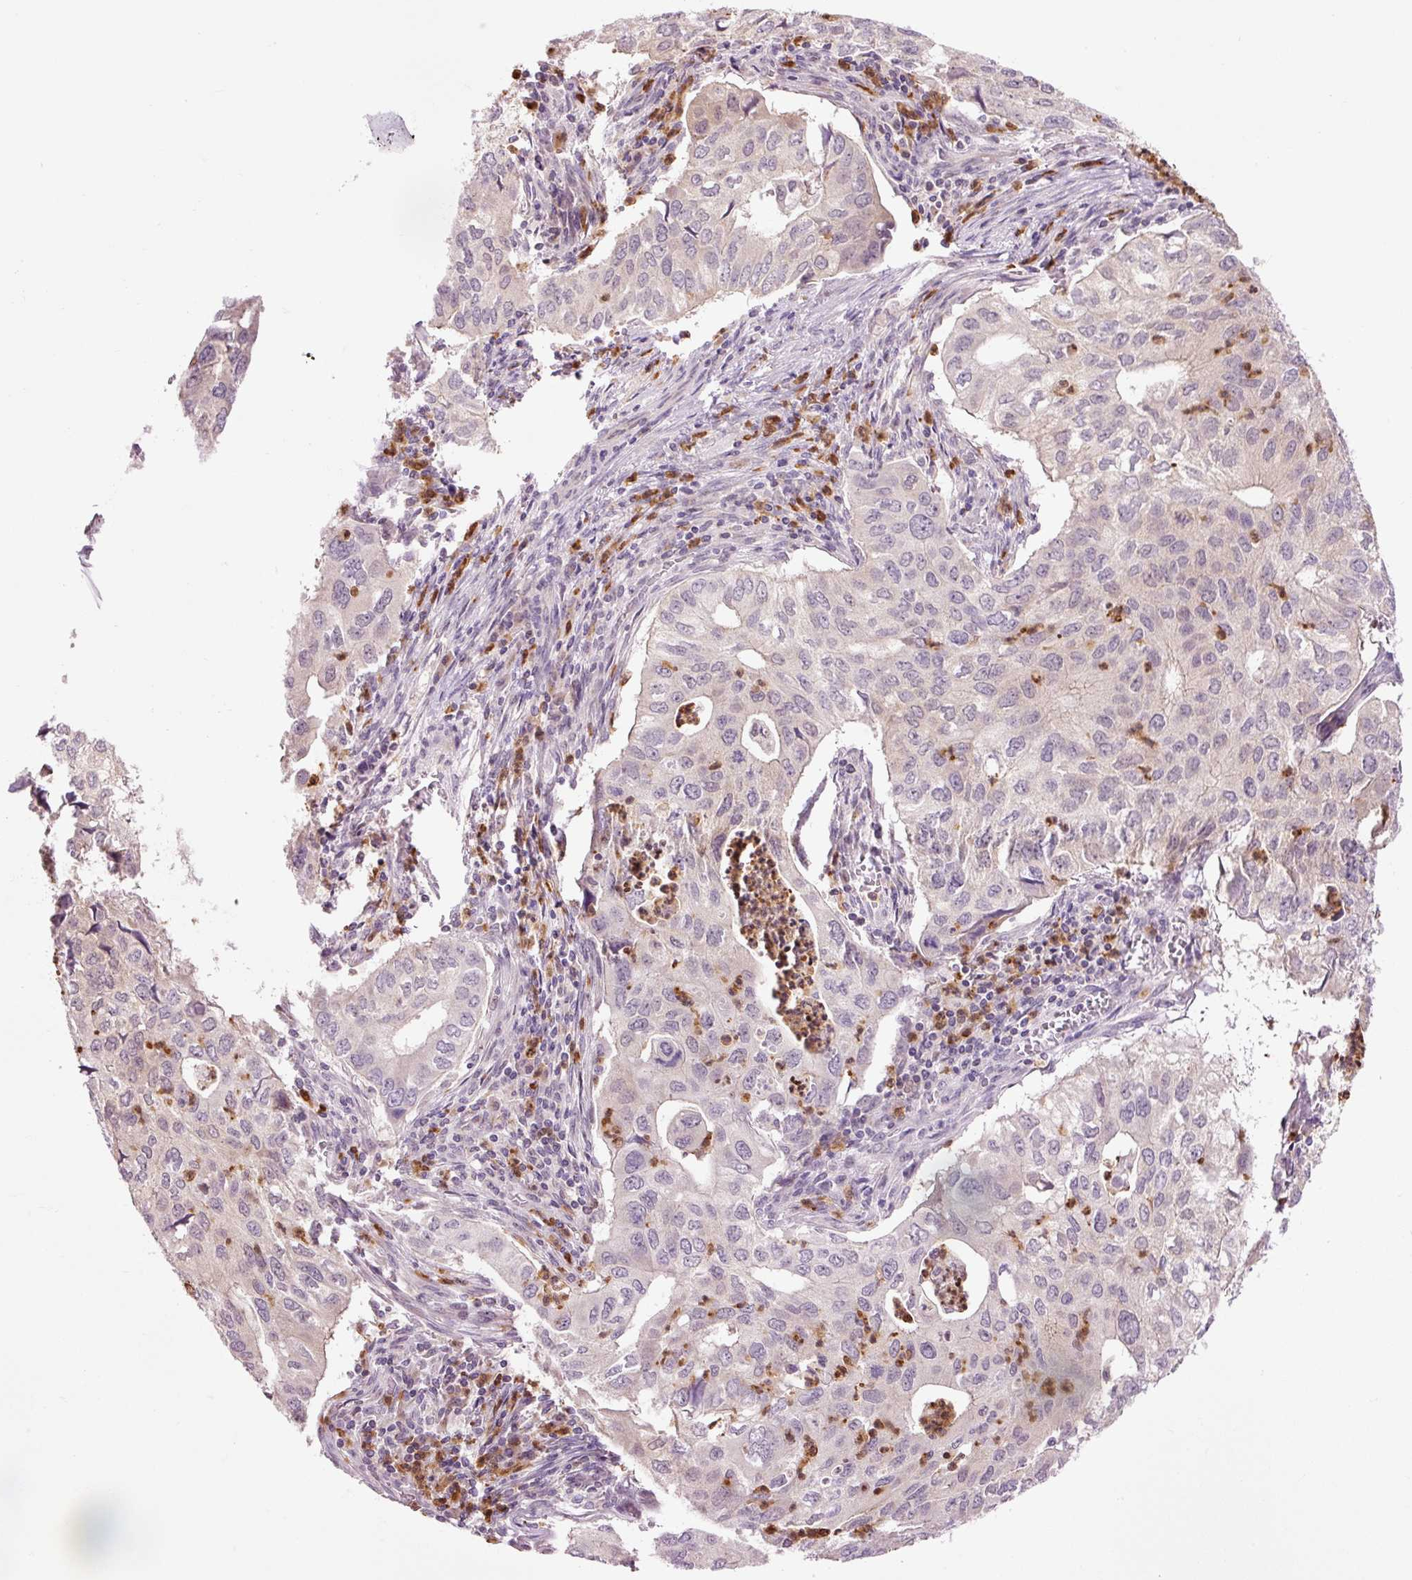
{"staining": {"intensity": "weak", "quantity": "25%-75%", "location": "cytoplasmic/membranous"}, "tissue": "lung cancer", "cell_type": "Tumor cells", "image_type": "cancer", "snomed": [{"axis": "morphology", "description": "Adenocarcinoma, NOS"}, {"axis": "topography", "description": "Lung"}], "caption": "This is an image of immunohistochemistry staining of lung cancer (adenocarcinoma), which shows weak staining in the cytoplasmic/membranous of tumor cells.", "gene": "PRDX5", "patient": {"sex": "male", "age": 48}}